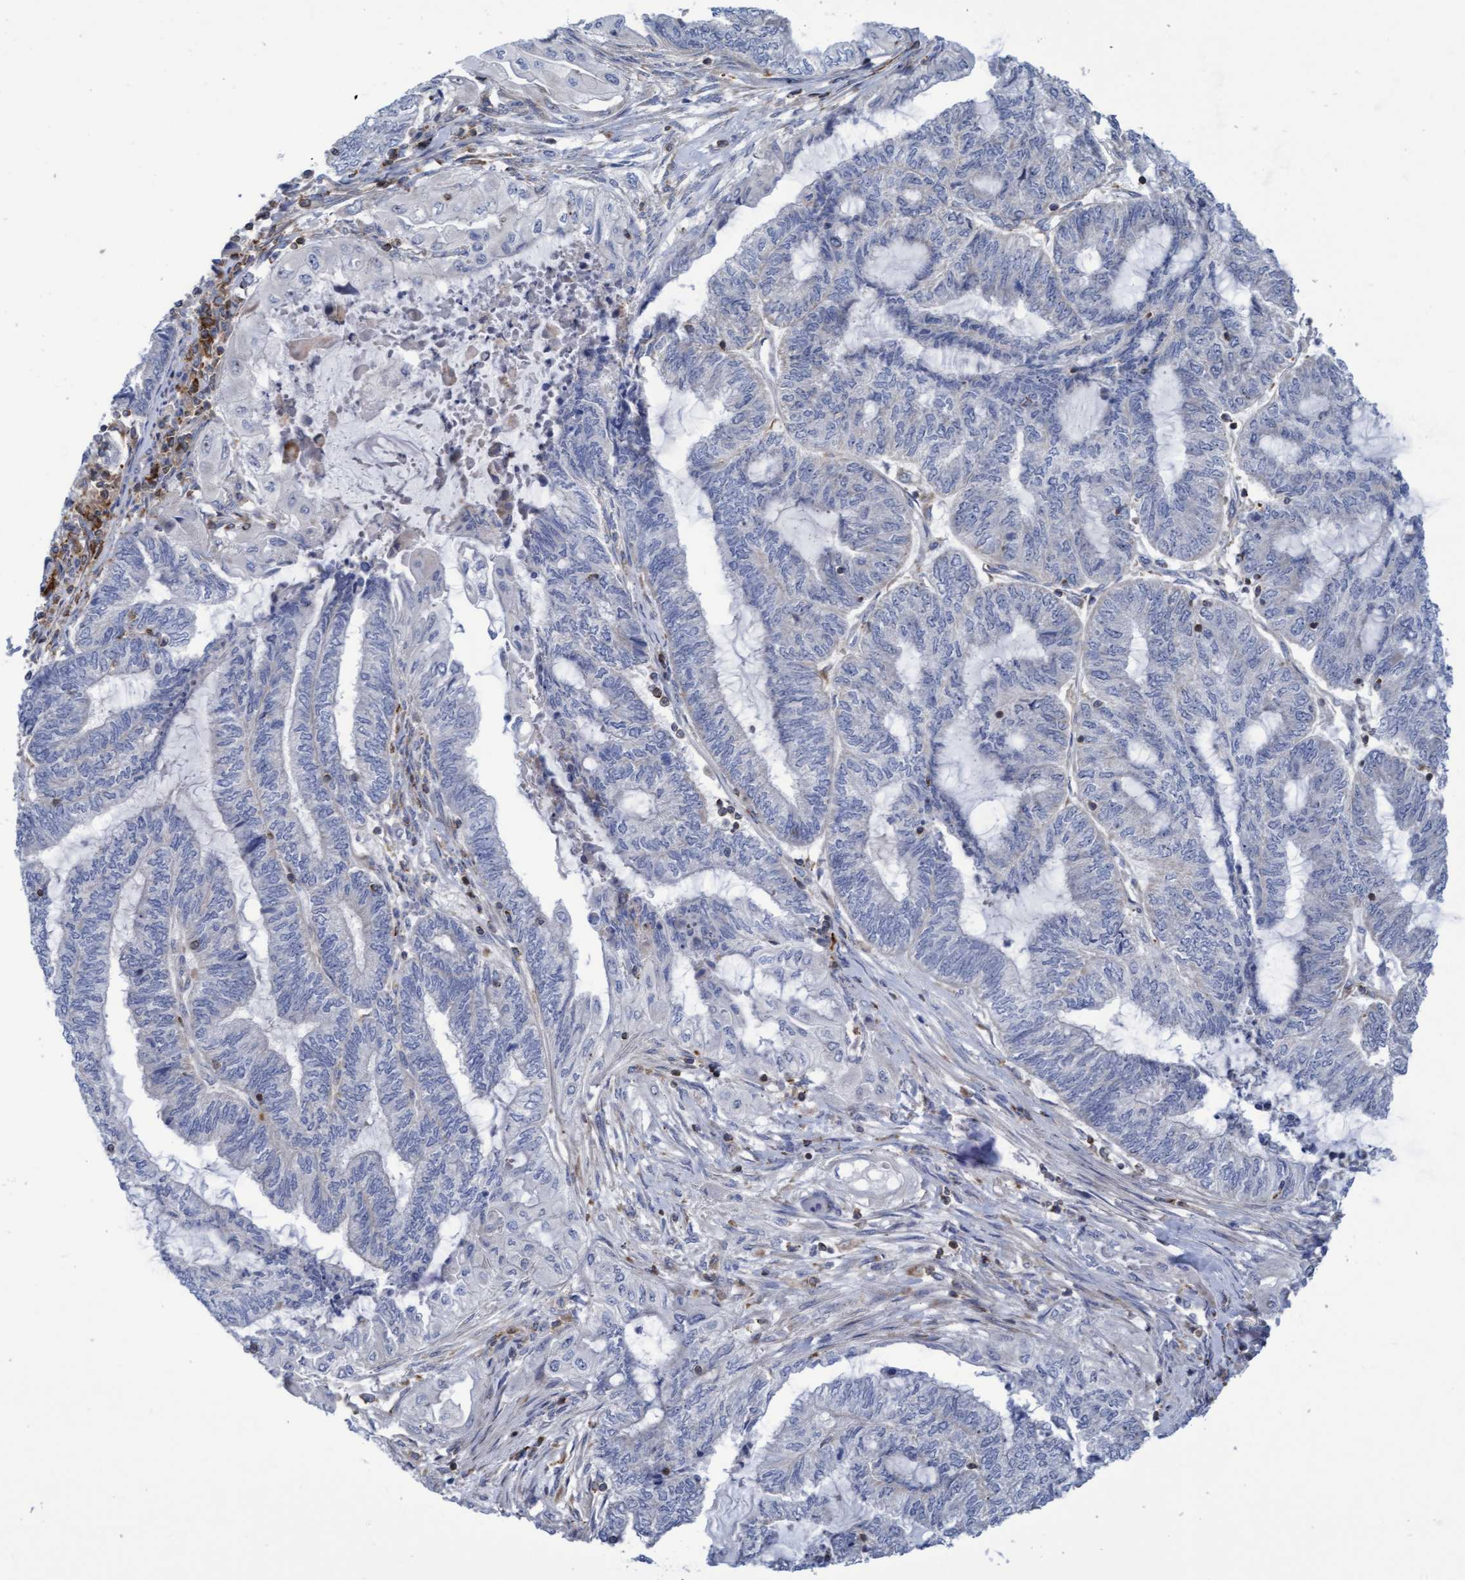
{"staining": {"intensity": "negative", "quantity": "none", "location": "none"}, "tissue": "endometrial cancer", "cell_type": "Tumor cells", "image_type": "cancer", "snomed": [{"axis": "morphology", "description": "Adenocarcinoma, NOS"}, {"axis": "topography", "description": "Uterus"}, {"axis": "topography", "description": "Endometrium"}], "caption": "A micrograph of endometrial cancer stained for a protein displays no brown staining in tumor cells.", "gene": "FNBP1", "patient": {"sex": "female", "age": 70}}